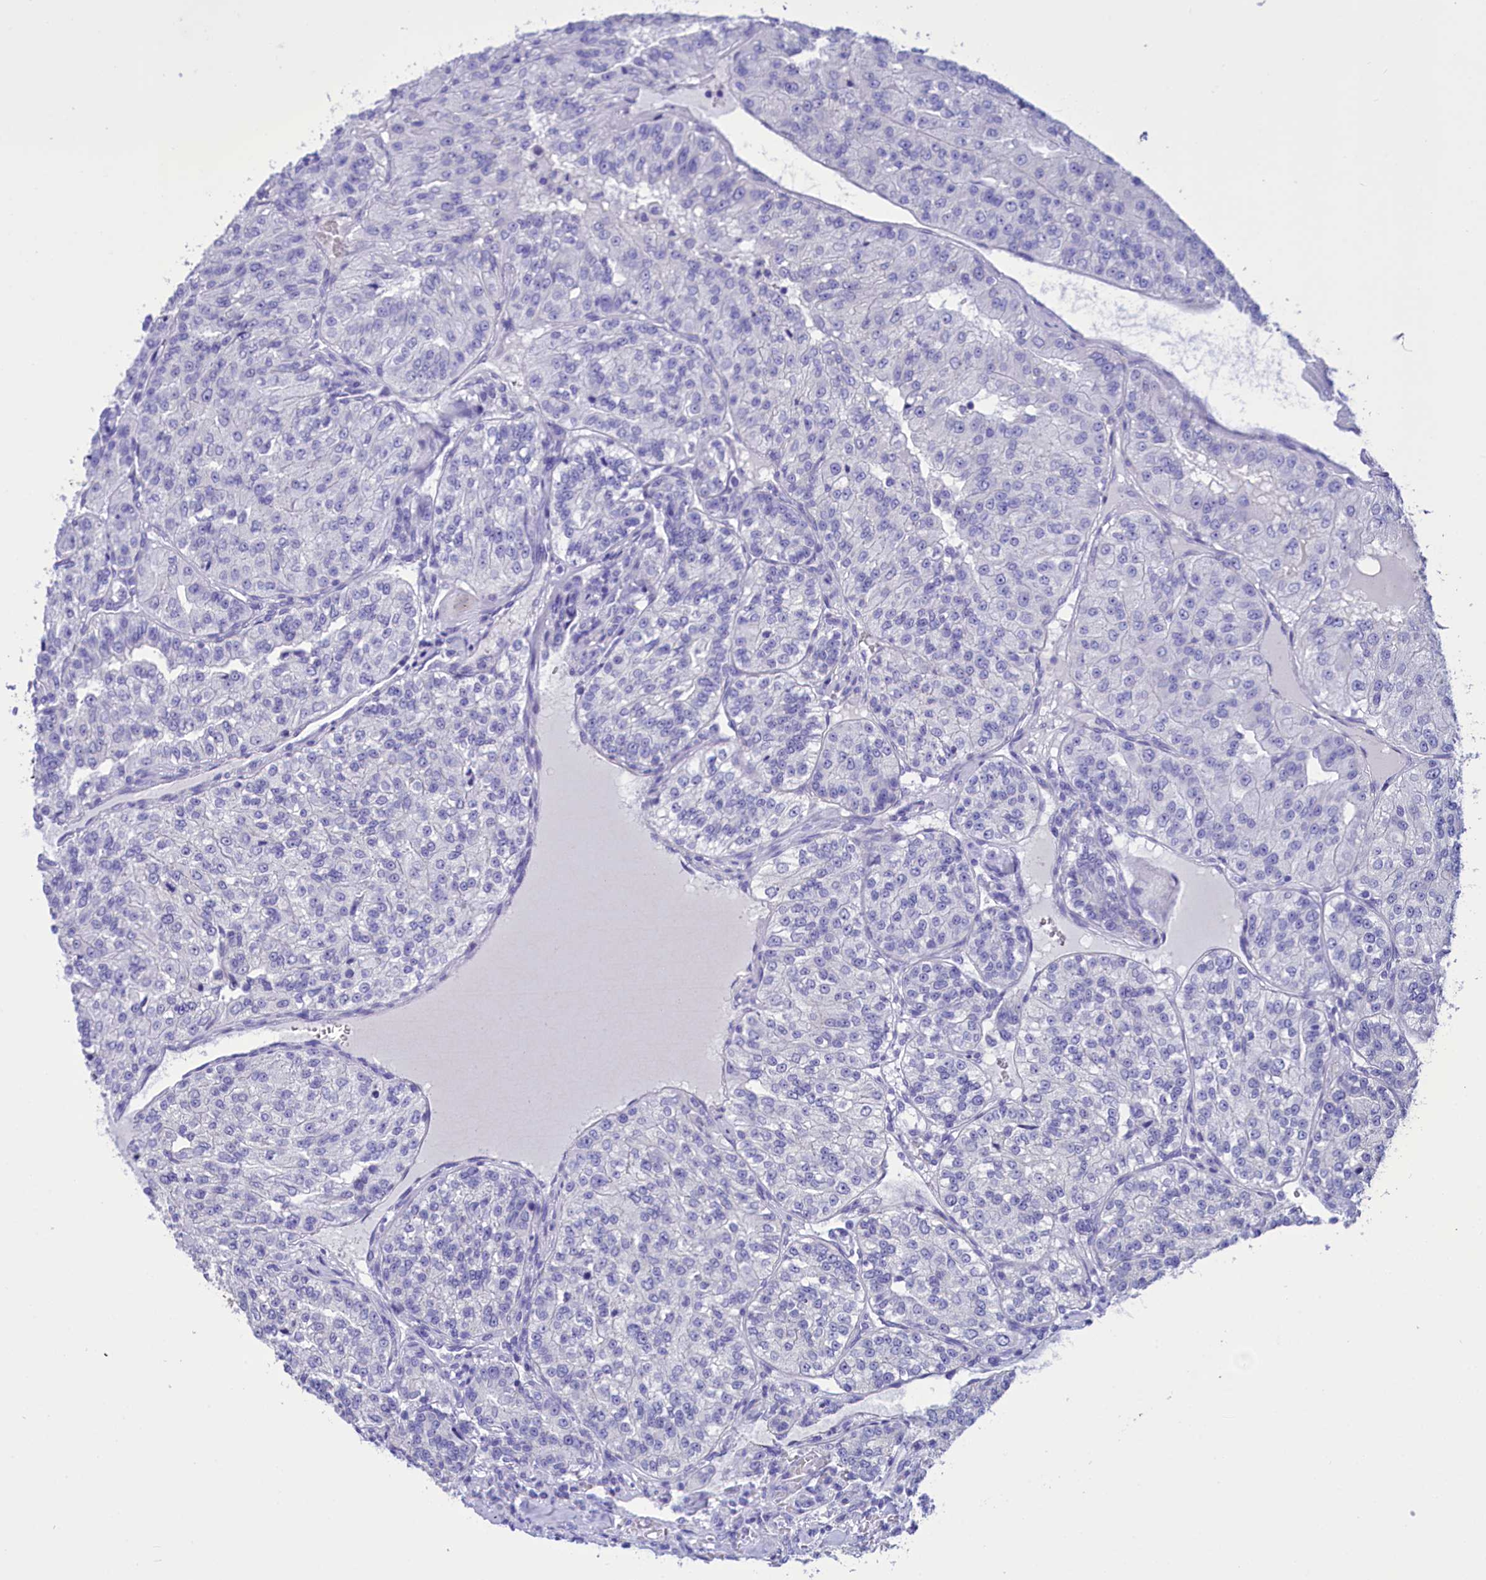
{"staining": {"intensity": "negative", "quantity": "none", "location": "none"}, "tissue": "renal cancer", "cell_type": "Tumor cells", "image_type": "cancer", "snomed": [{"axis": "morphology", "description": "Adenocarcinoma, NOS"}, {"axis": "topography", "description": "Kidney"}], "caption": "An immunohistochemistry (IHC) image of adenocarcinoma (renal) is shown. There is no staining in tumor cells of adenocarcinoma (renal).", "gene": "TTC36", "patient": {"sex": "female", "age": 63}}